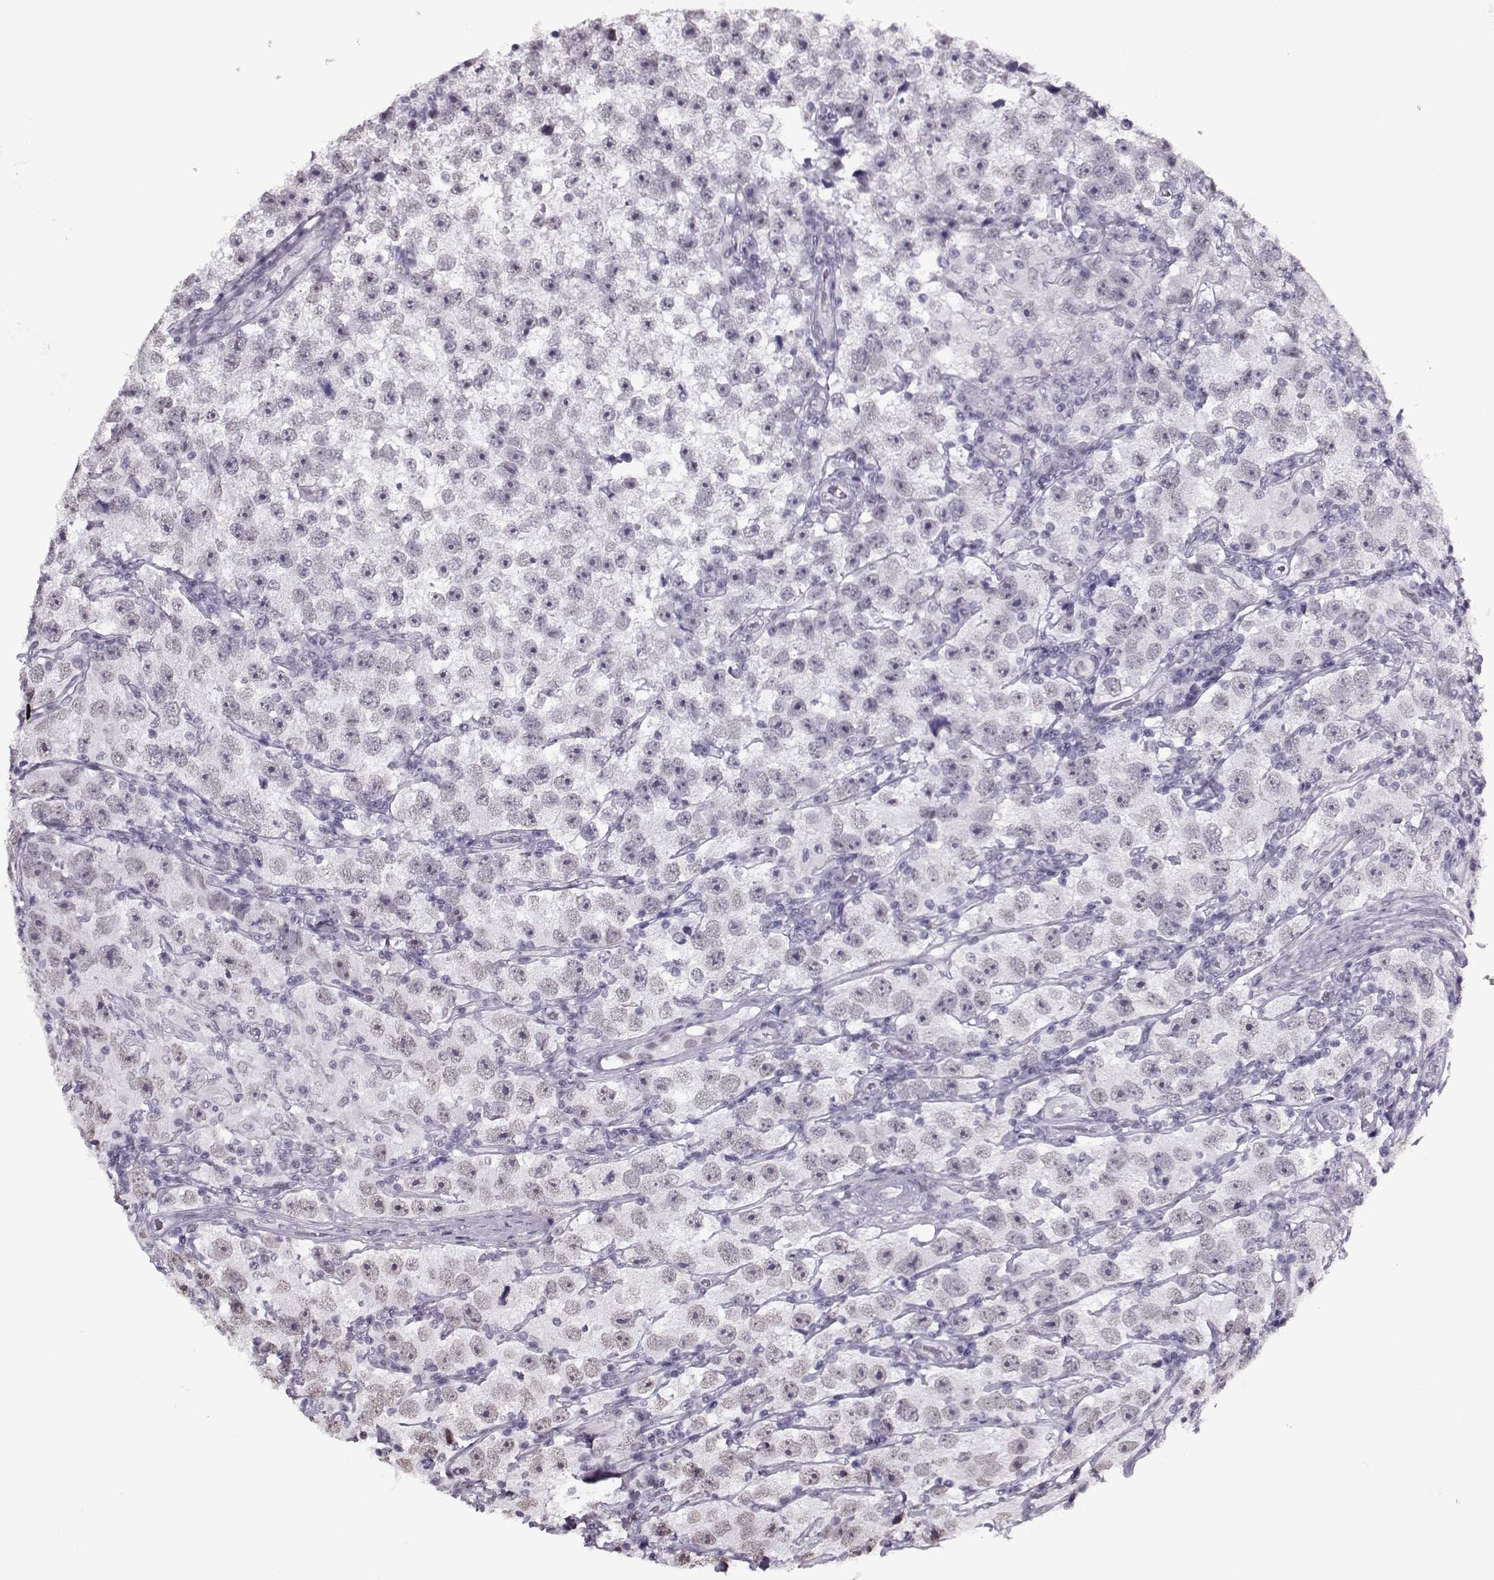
{"staining": {"intensity": "negative", "quantity": "none", "location": "none"}, "tissue": "testis cancer", "cell_type": "Tumor cells", "image_type": "cancer", "snomed": [{"axis": "morphology", "description": "Seminoma, NOS"}, {"axis": "topography", "description": "Testis"}], "caption": "DAB (3,3'-diaminobenzidine) immunohistochemical staining of testis cancer (seminoma) shows no significant expression in tumor cells.", "gene": "PRMT8", "patient": {"sex": "male", "age": 26}}